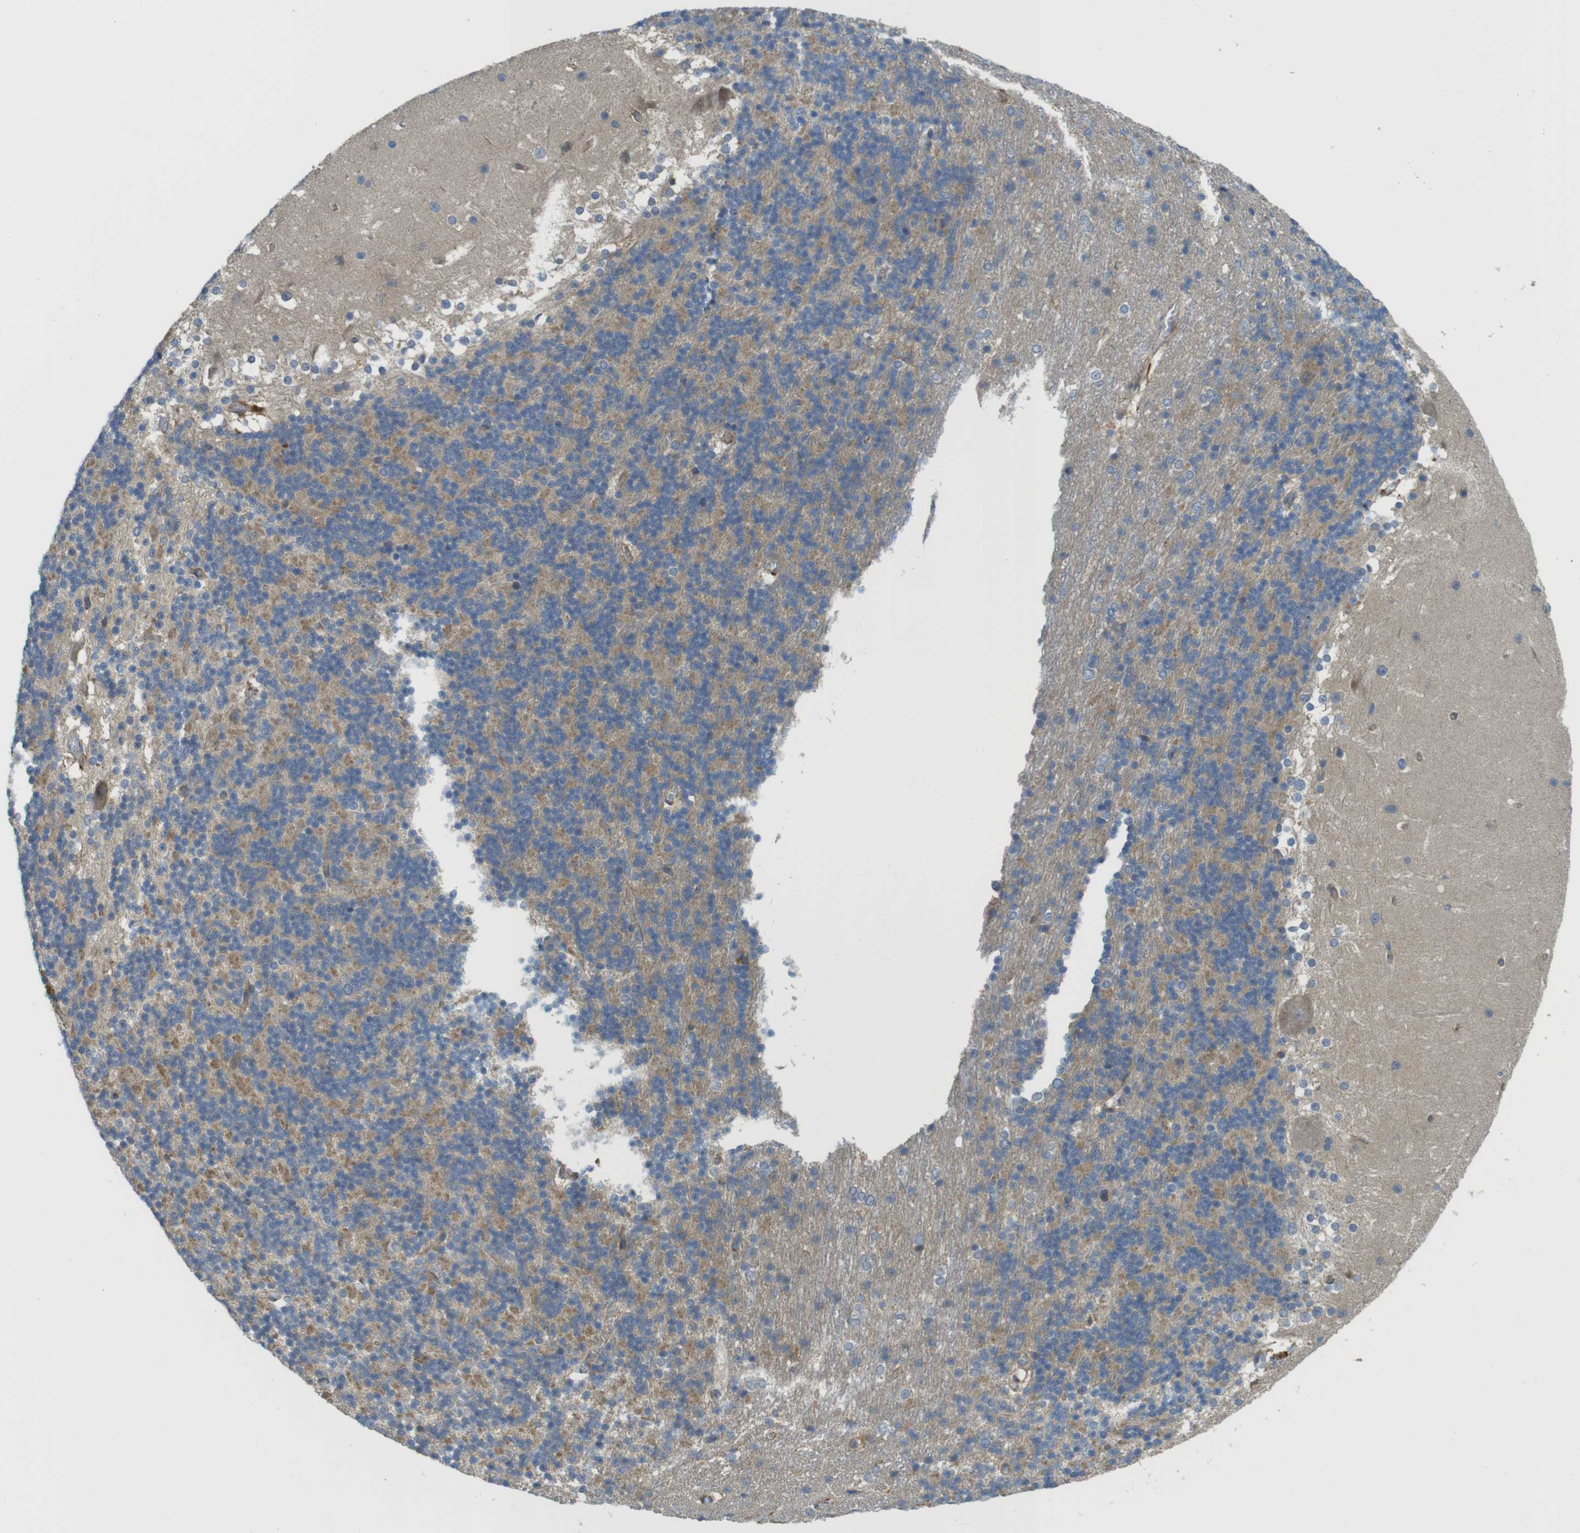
{"staining": {"intensity": "moderate", "quantity": "25%-75%", "location": "cytoplasmic/membranous"}, "tissue": "cerebellum", "cell_type": "Cells in granular layer", "image_type": "normal", "snomed": [{"axis": "morphology", "description": "Normal tissue, NOS"}, {"axis": "topography", "description": "Cerebellum"}], "caption": "The photomicrograph demonstrates immunohistochemical staining of benign cerebellum. There is moderate cytoplasmic/membranous expression is identified in about 25%-75% of cells in granular layer.", "gene": "ABHD15", "patient": {"sex": "female", "age": 19}}